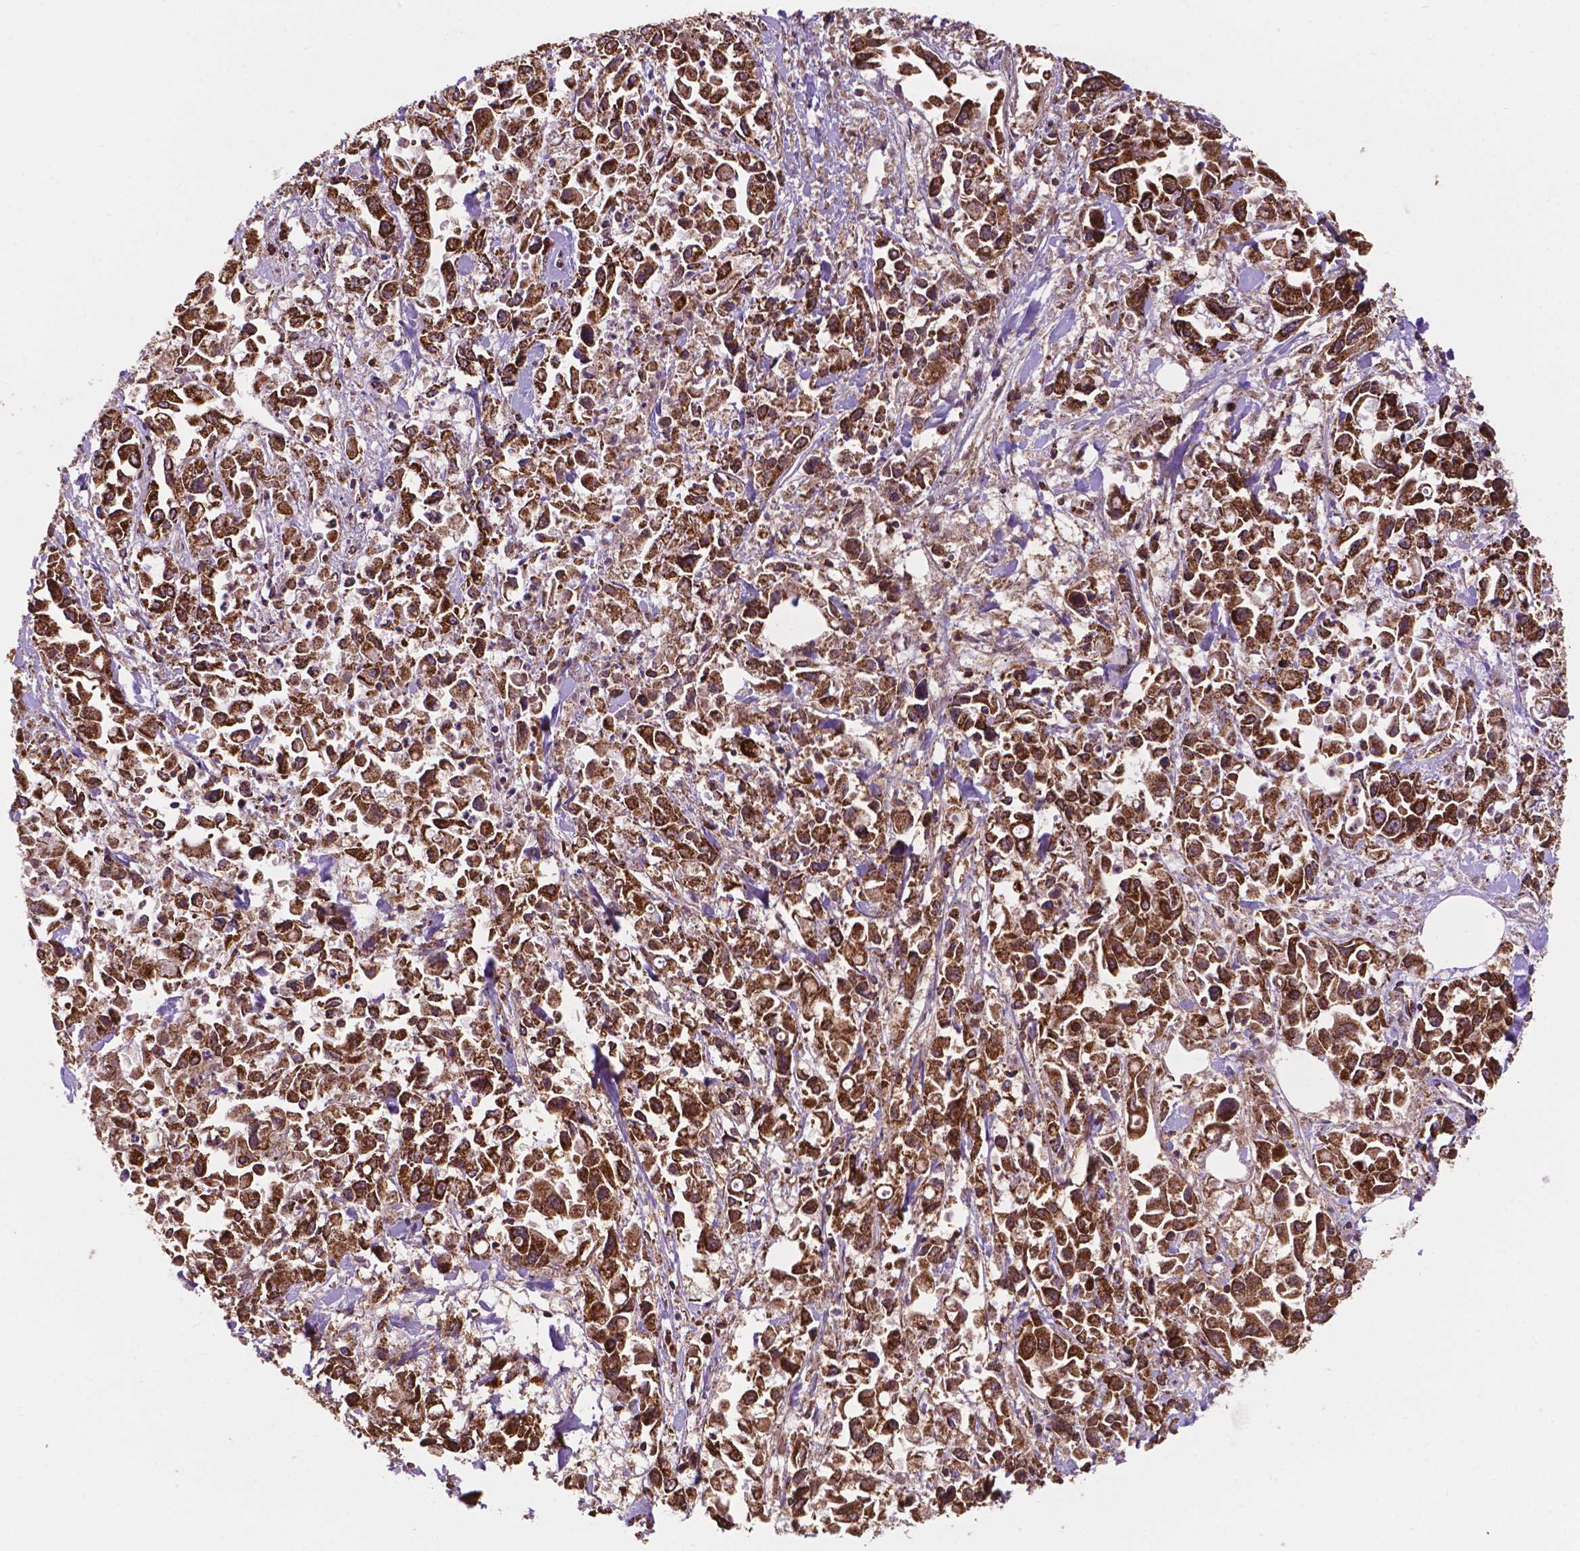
{"staining": {"intensity": "strong", "quantity": ">75%", "location": "cytoplasmic/membranous"}, "tissue": "pancreatic cancer", "cell_type": "Tumor cells", "image_type": "cancer", "snomed": [{"axis": "morphology", "description": "Adenocarcinoma, NOS"}, {"axis": "topography", "description": "Pancreas"}], "caption": "Immunohistochemistry (IHC) of human adenocarcinoma (pancreatic) demonstrates high levels of strong cytoplasmic/membranous positivity in about >75% of tumor cells.", "gene": "HSPD1", "patient": {"sex": "female", "age": 83}}